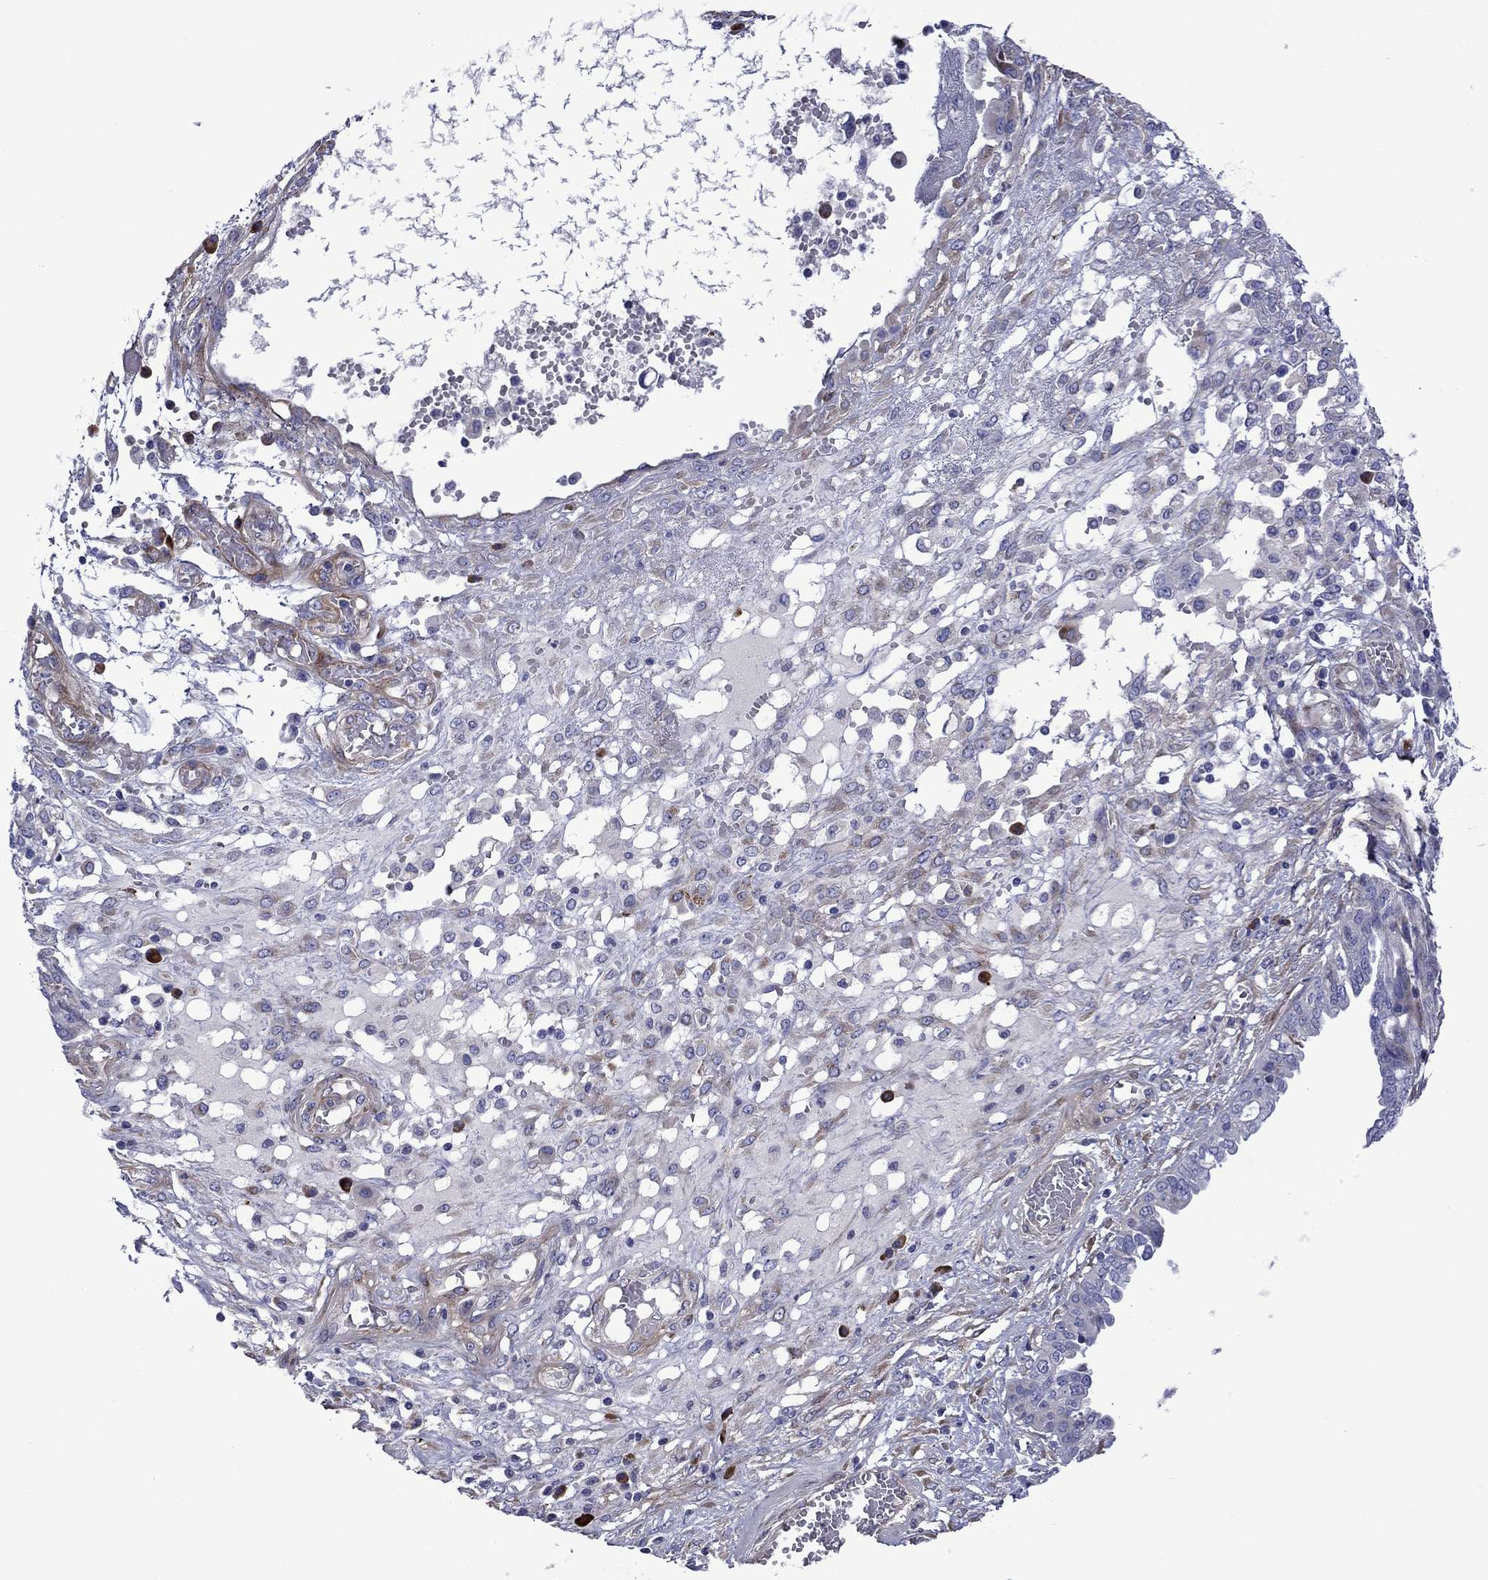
{"staining": {"intensity": "negative", "quantity": "none", "location": "none"}, "tissue": "ovarian cancer", "cell_type": "Tumor cells", "image_type": "cancer", "snomed": [{"axis": "morphology", "description": "Cystadenocarcinoma, serous, NOS"}, {"axis": "topography", "description": "Ovary"}], "caption": "Tumor cells are negative for brown protein staining in serous cystadenocarcinoma (ovarian). (Brightfield microscopy of DAB immunohistochemistry at high magnification).", "gene": "HSPG2", "patient": {"sex": "female", "age": 67}}